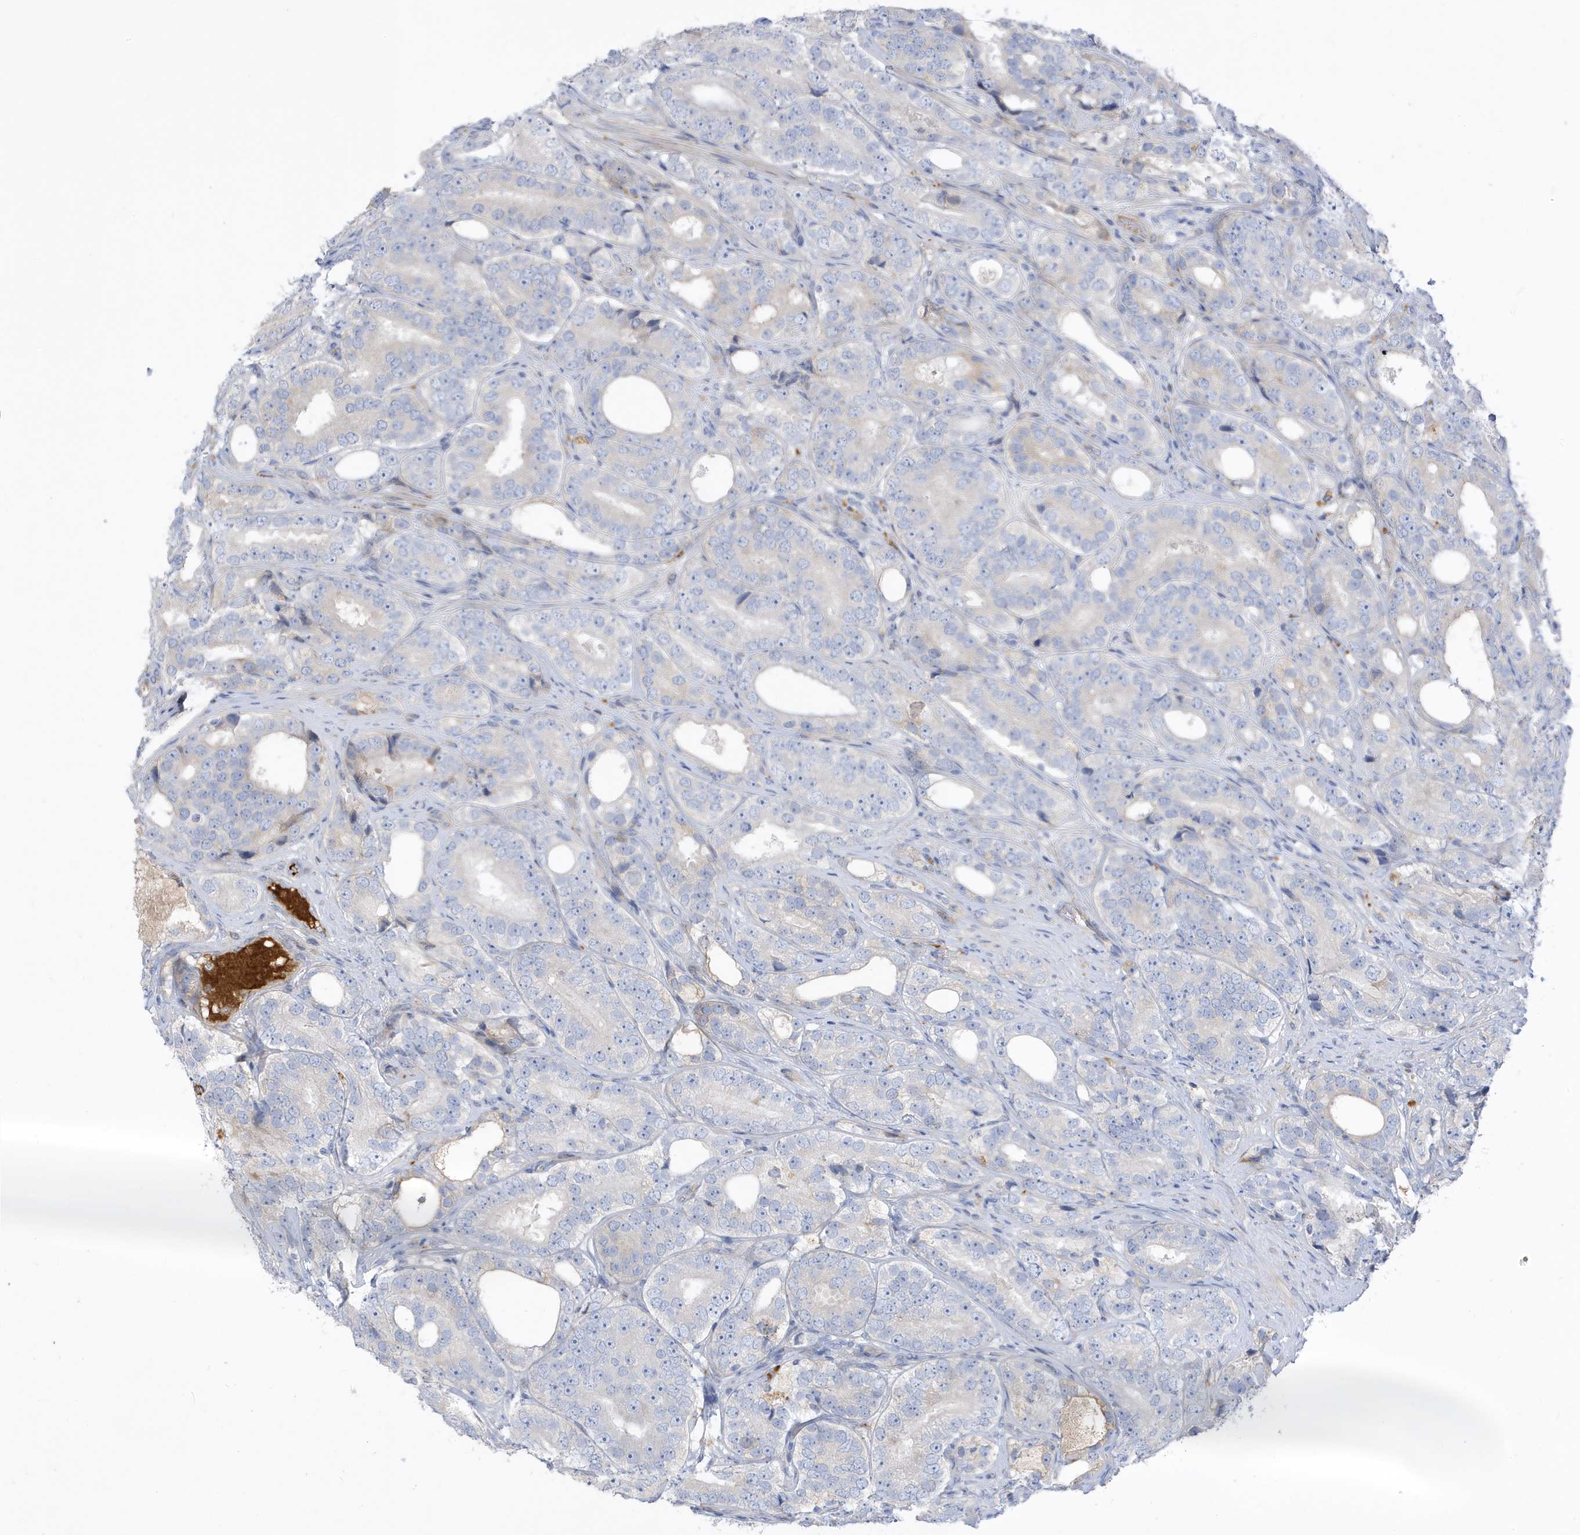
{"staining": {"intensity": "negative", "quantity": "none", "location": "none"}, "tissue": "prostate cancer", "cell_type": "Tumor cells", "image_type": "cancer", "snomed": [{"axis": "morphology", "description": "Adenocarcinoma, High grade"}, {"axis": "topography", "description": "Prostate"}], "caption": "An immunohistochemistry micrograph of high-grade adenocarcinoma (prostate) is shown. There is no staining in tumor cells of high-grade adenocarcinoma (prostate).", "gene": "ATP13A5", "patient": {"sex": "male", "age": 56}}